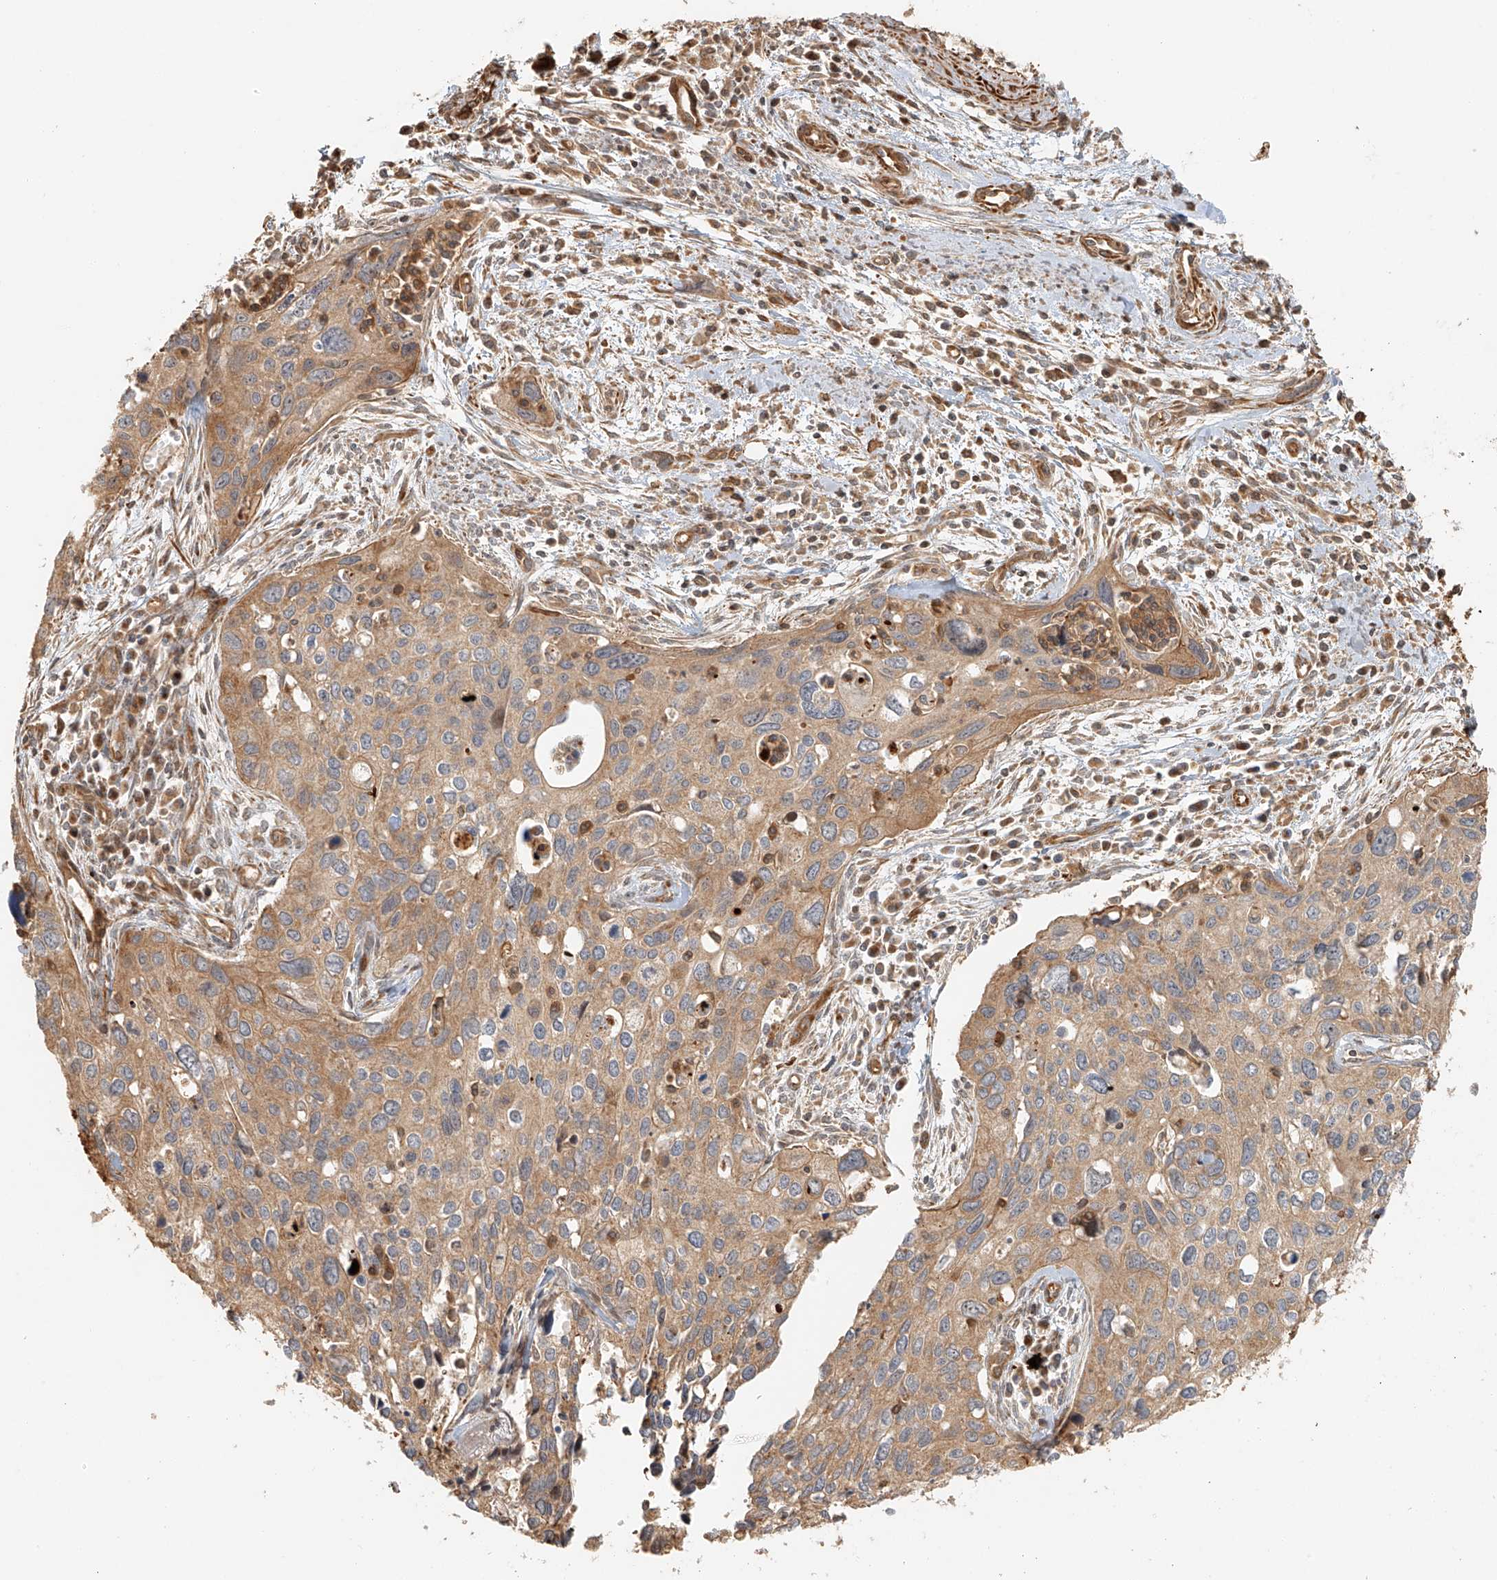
{"staining": {"intensity": "moderate", "quantity": ">75%", "location": "cytoplasmic/membranous"}, "tissue": "cervical cancer", "cell_type": "Tumor cells", "image_type": "cancer", "snomed": [{"axis": "morphology", "description": "Squamous cell carcinoma, NOS"}, {"axis": "topography", "description": "Cervix"}], "caption": "This image displays squamous cell carcinoma (cervical) stained with immunohistochemistry (IHC) to label a protein in brown. The cytoplasmic/membranous of tumor cells show moderate positivity for the protein. Nuclei are counter-stained blue.", "gene": "MIPEP", "patient": {"sex": "female", "age": 55}}